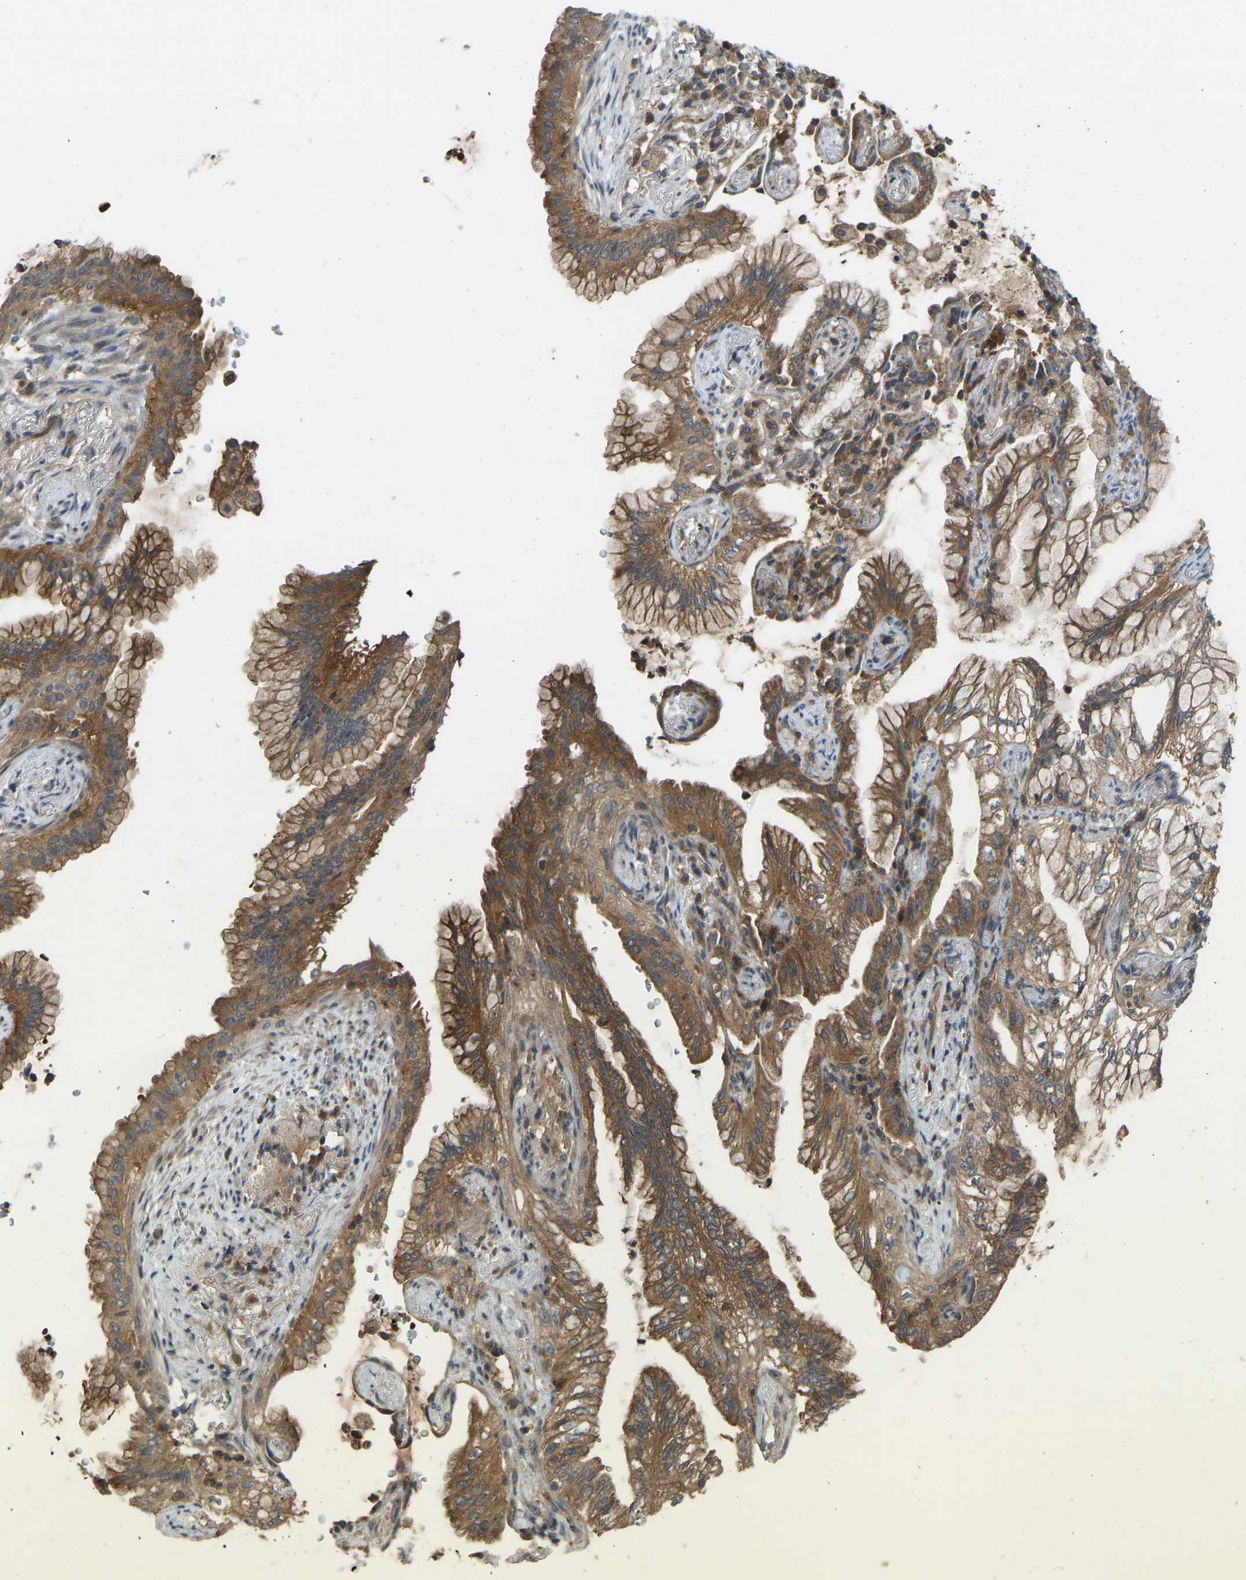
{"staining": {"intensity": "strong", "quantity": ">75%", "location": "cytoplasmic/membranous"}, "tissue": "lung cancer", "cell_type": "Tumor cells", "image_type": "cancer", "snomed": [{"axis": "morphology", "description": "Adenocarcinoma, NOS"}, {"axis": "topography", "description": "Lung"}], "caption": "Lung cancer stained with immunohistochemistry (IHC) demonstrates strong cytoplasmic/membranous expression in approximately >75% of tumor cells.", "gene": "ZNF71", "patient": {"sex": "female", "age": 70}}